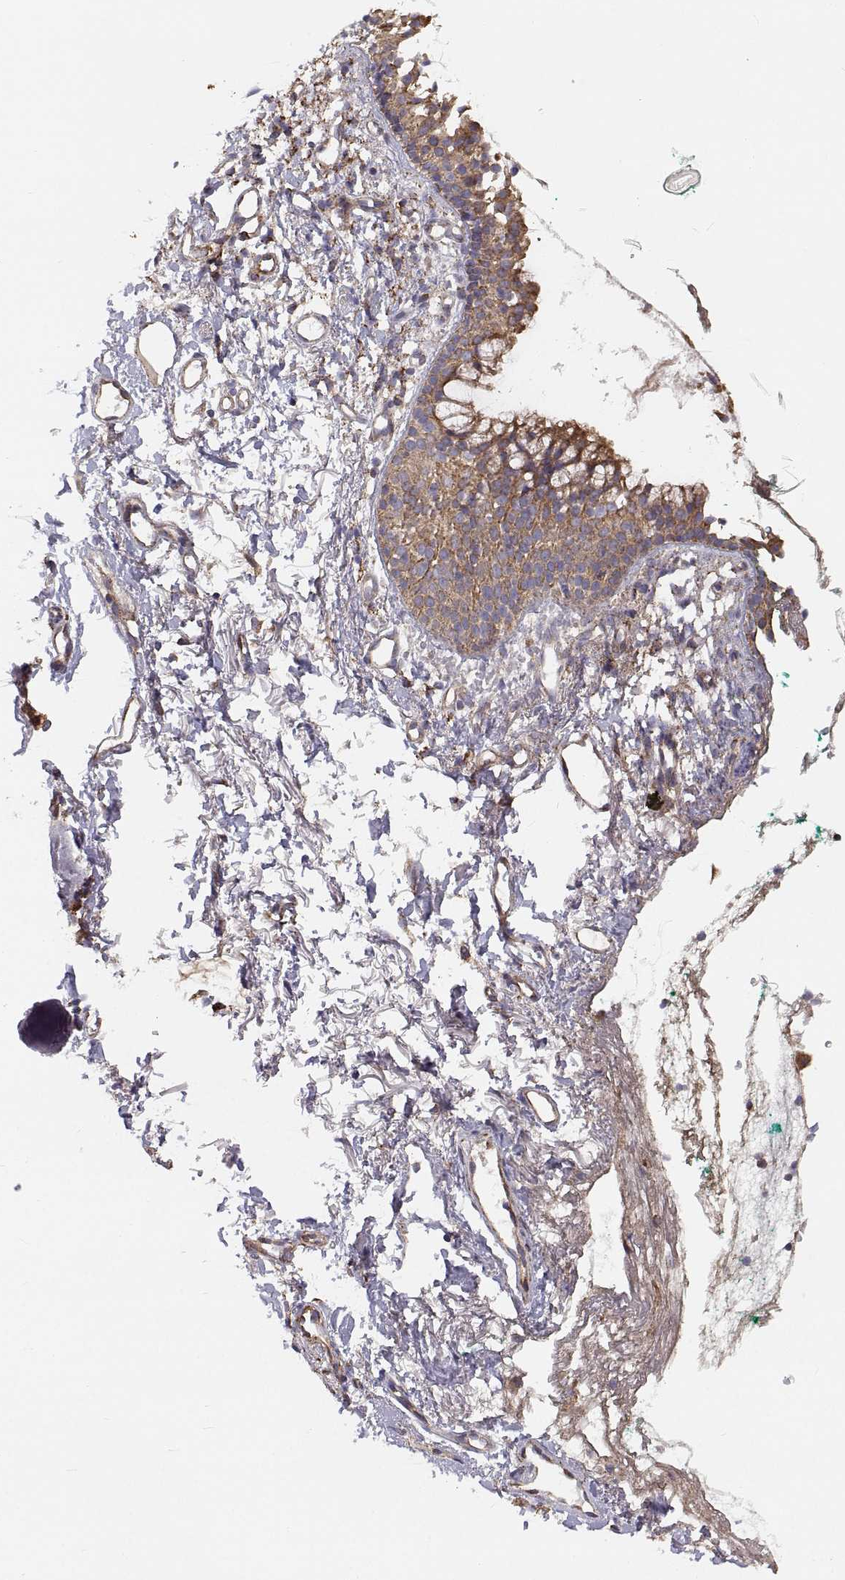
{"staining": {"intensity": "moderate", "quantity": ">75%", "location": "cytoplasmic/membranous"}, "tissue": "nasopharynx", "cell_type": "Respiratory epithelial cells", "image_type": "normal", "snomed": [{"axis": "morphology", "description": "Normal tissue, NOS"}, {"axis": "morphology", "description": "Basal cell carcinoma"}, {"axis": "topography", "description": "Cartilage tissue"}, {"axis": "topography", "description": "Nasopharynx"}, {"axis": "topography", "description": "Oral tissue"}], "caption": "The histopathology image exhibits a brown stain indicating the presence of a protein in the cytoplasmic/membranous of respiratory epithelial cells in nasopharynx. Using DAB (brown) and hematoxylin (blue) stains, captured at high magnification using brightfield microscopy.", "gene": "SPICE1", "patient": {"sex": "female", "age": 77}}